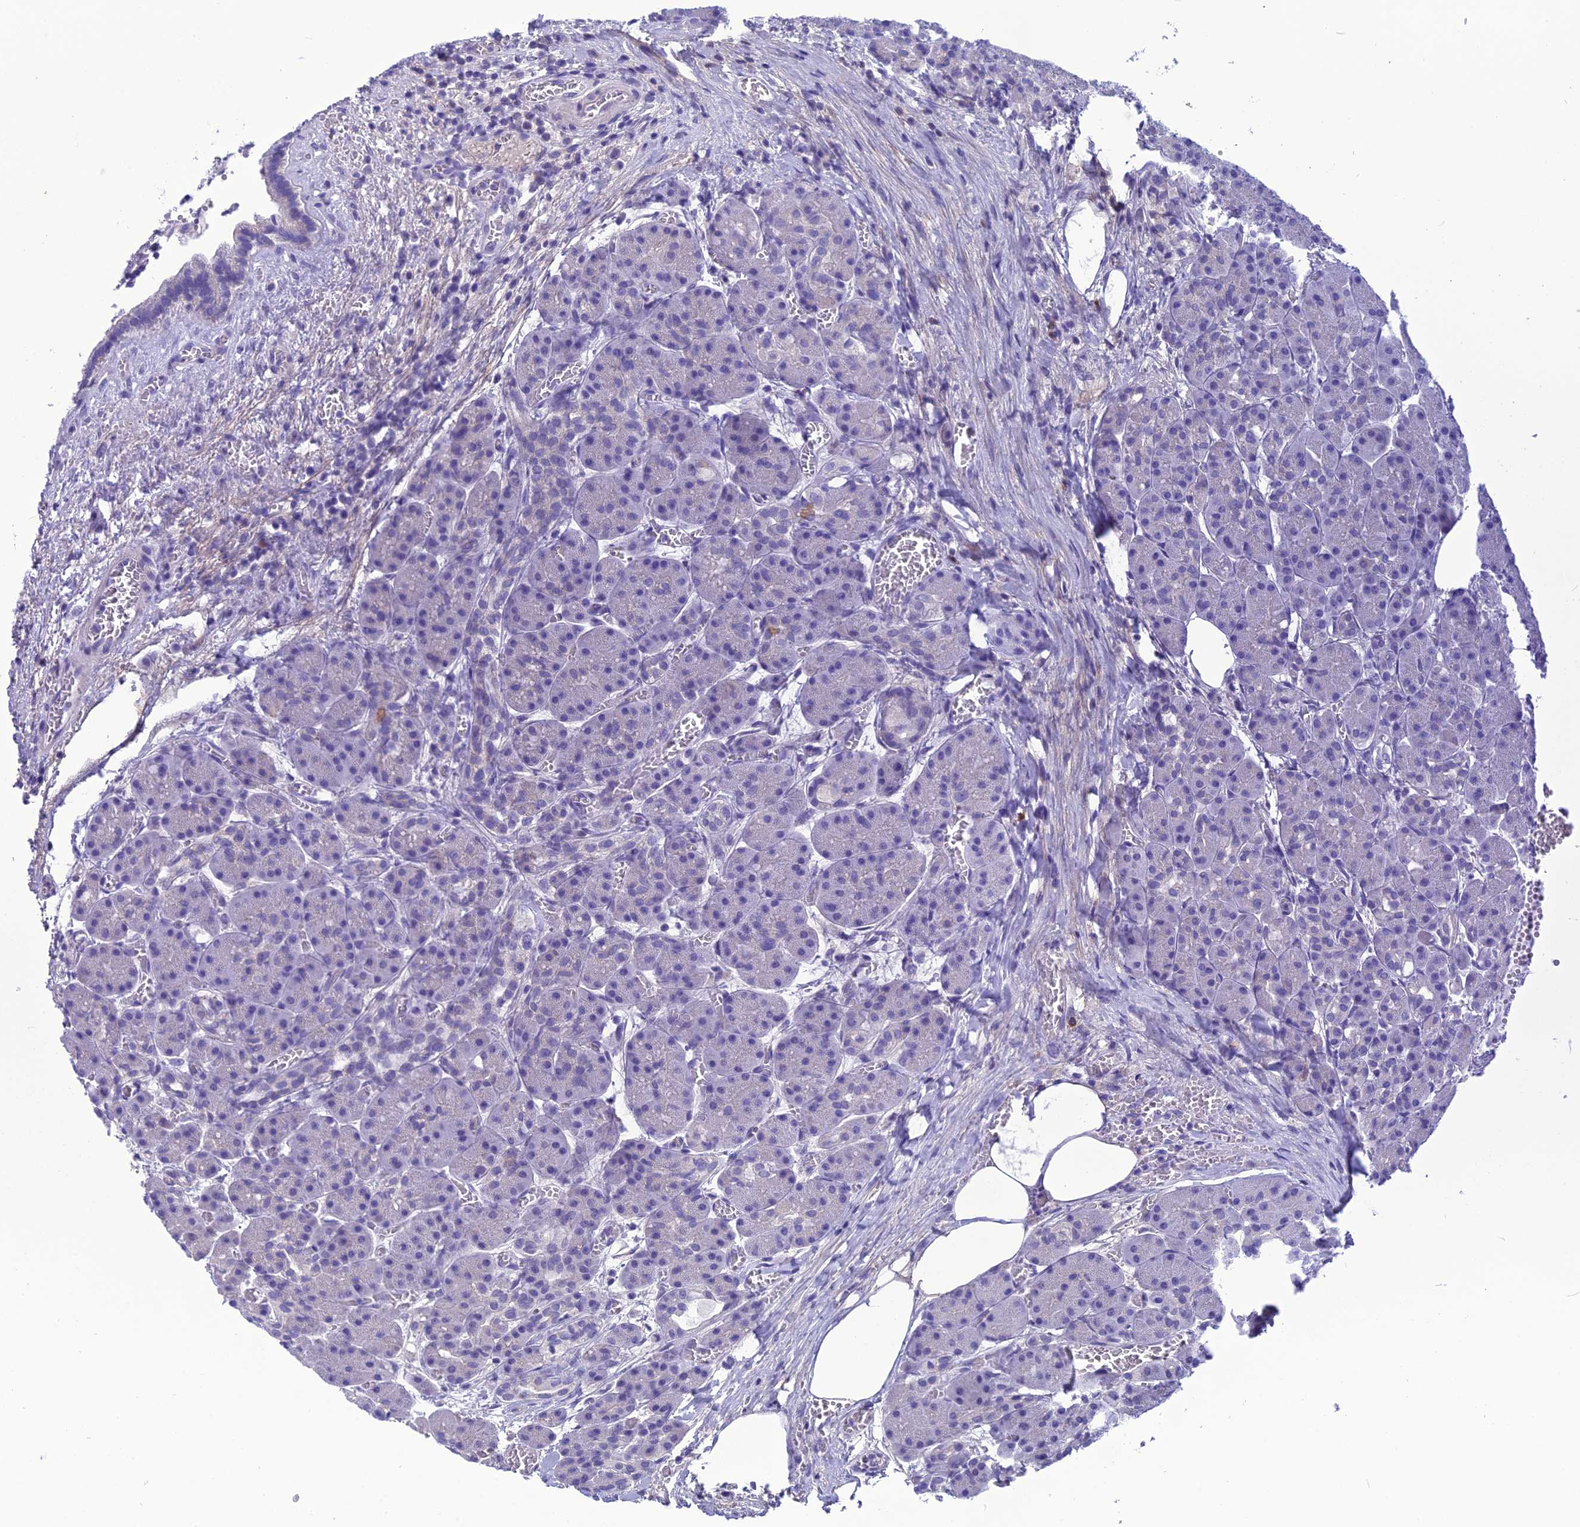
{"staining": {"intensity": "negative", "quantity": "none", "location": "none"}, "tissue": "pancreas", "cell_type": "Exocrine glandular cells", "image_type": "normal", "snomed": [{"axis": "morphology", "description": "Normal tissue, NOS"}, {"axis": "topography", "description": "Pancreas"}], "caption": "High magnification brightfield microscopy of unremarkable pancreas stained with DAB (3,3'-diaminobenzidine) (brown) and counterstained with hematoxylin (blue): exocrine glandular cells show no significant positivity.", "gene": "BBS2", "patient": {"sex": "male", "age": 63}}